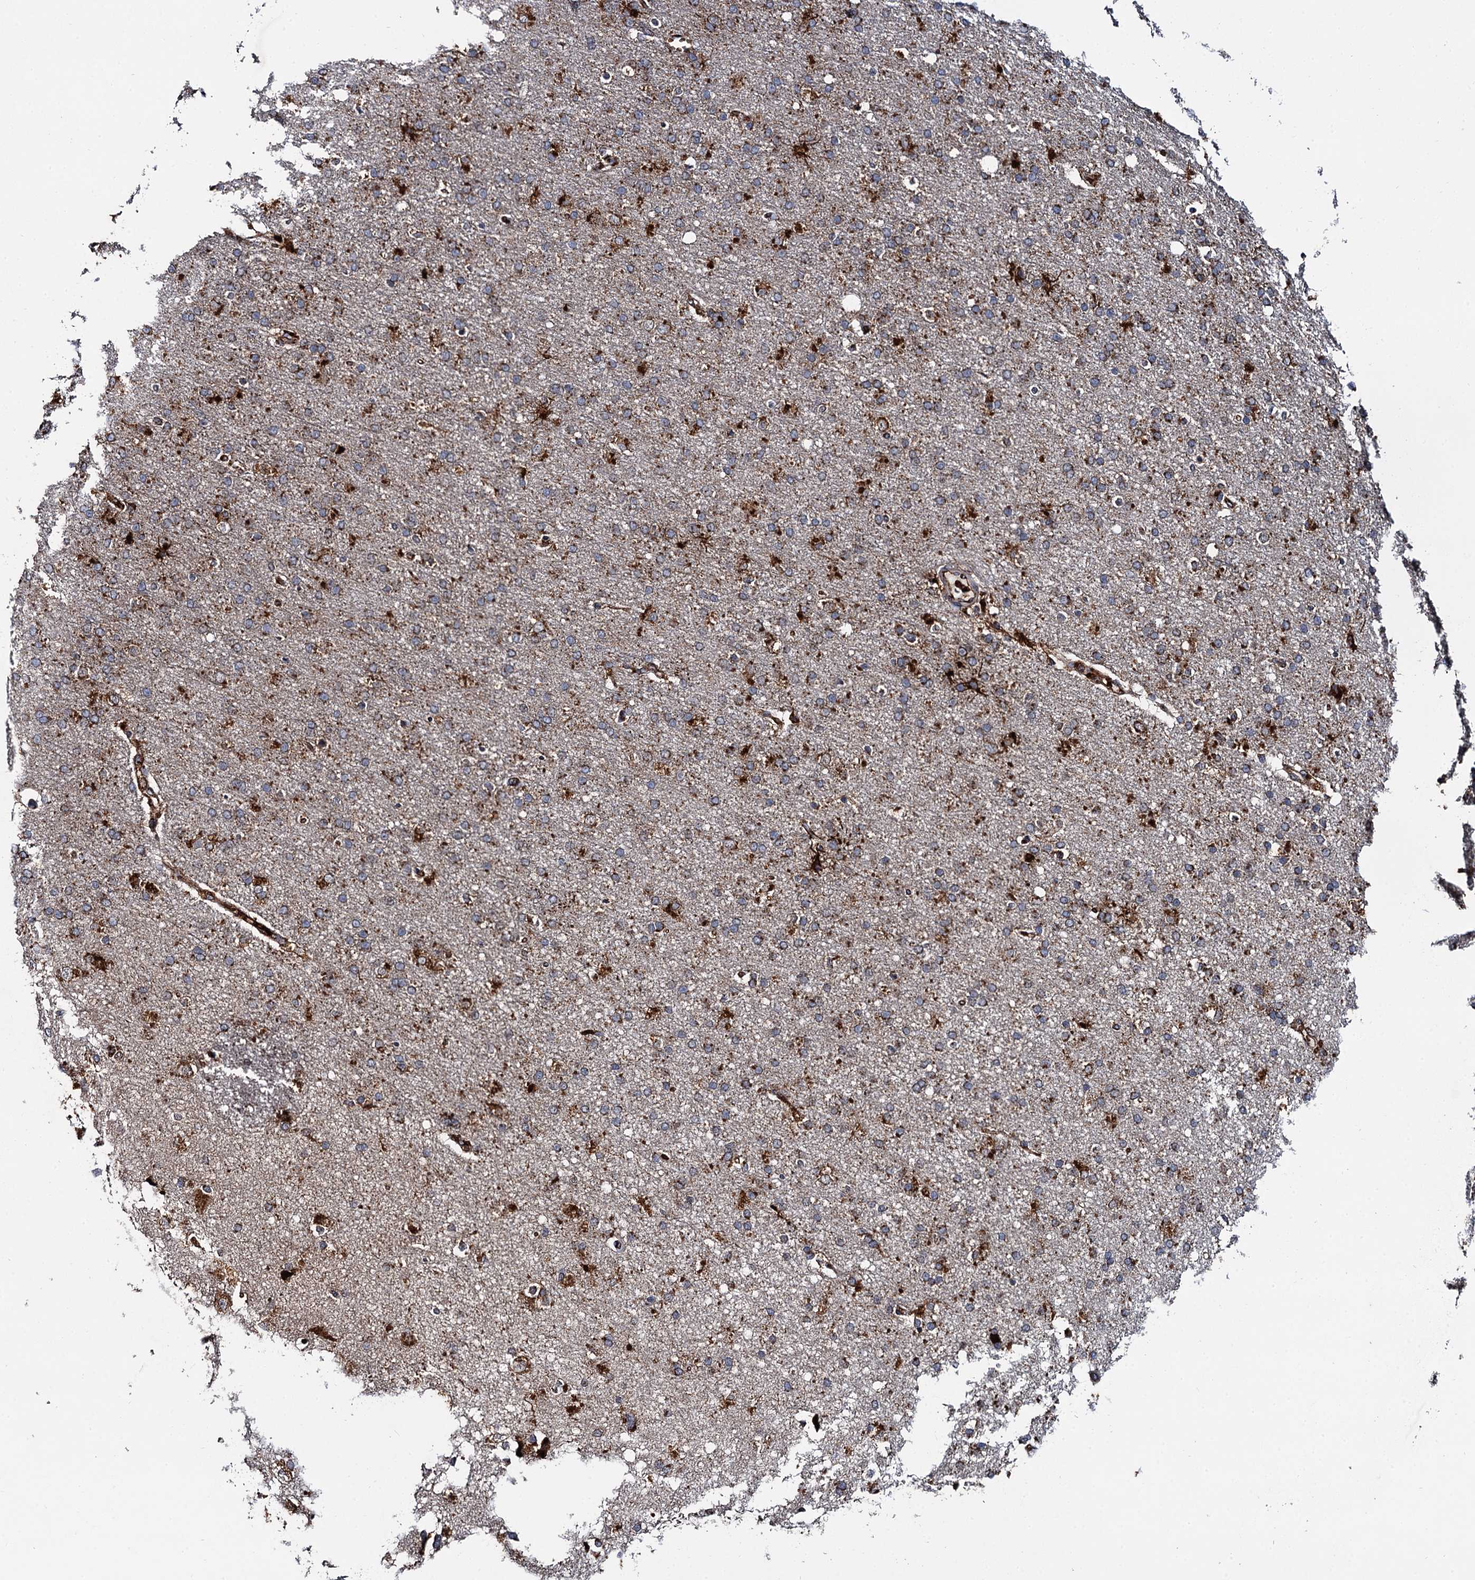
{"staining": {"intensity": "strong", "quantity": ">75%", "location": "cytoplasmic/membranous"}, "tissue": "glioma", "cell_type": "Tumor cells", "image_type": "cancer", "snomed": [{"axis": "morphology", "description": "Glioma, malignant, High grade"}, {"axis": "topography", "description": "Brain"}], "caption": "DAB immunohistochemical staining of human malignant glioma (high-grade) exhibits strong cytoplasmic/membranous protein expression in about >75% of tumor cells.", "gene": "GBA1", "patient": {"sex": "male", "age": 72}}